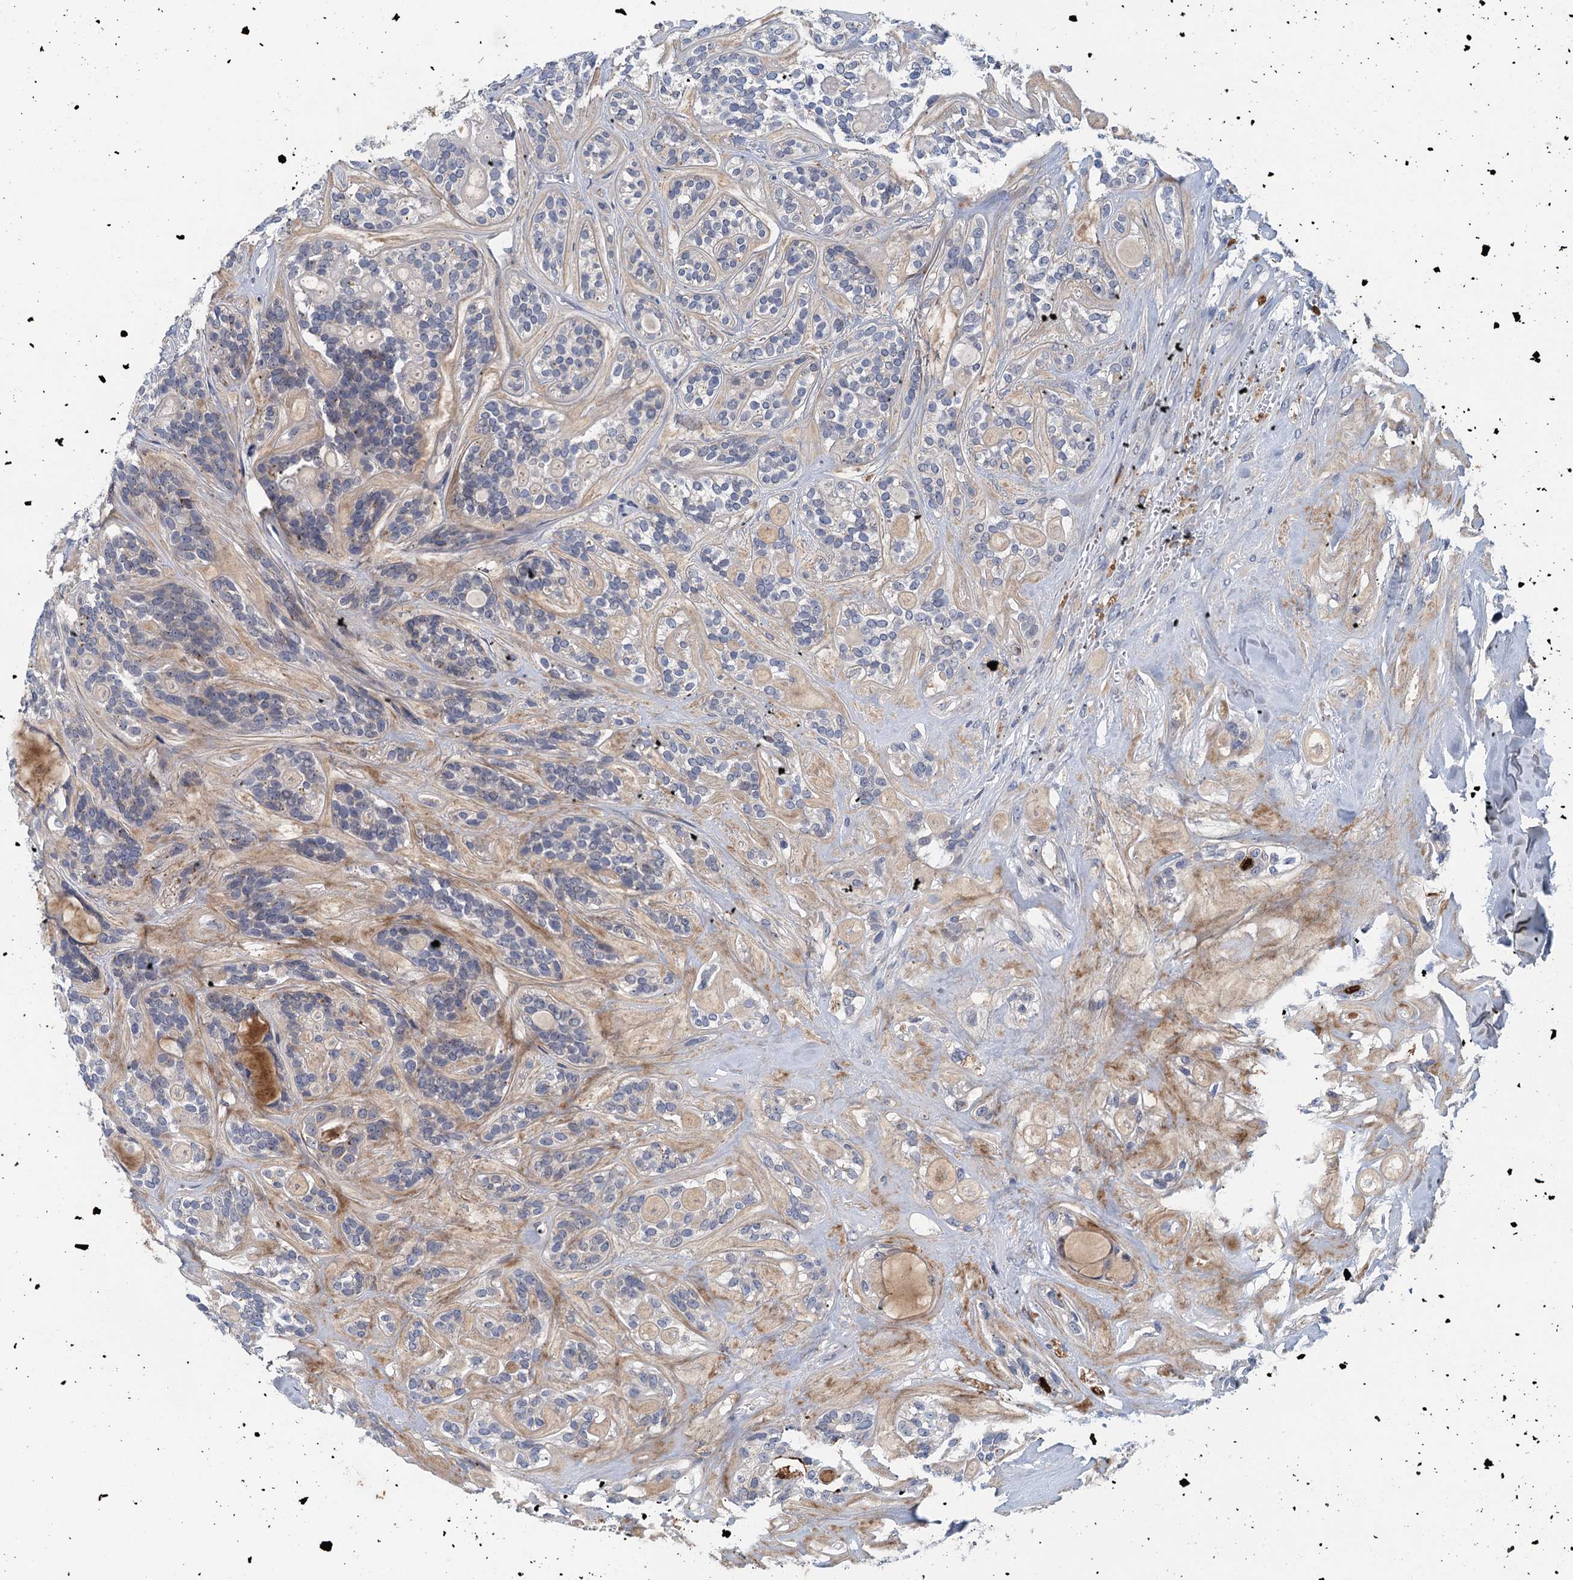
{"staining": {"intensity": "negative", "quantity": "none", "location": "none"}, "tissue": "head and neck cancer", "cell_type": "Tumor cells", "image_type": "cancer", "snomed": [{"axis": "morphology", "description": "Adenocarcinoma, NOS"}, {"axis": "topography", "description": "Head-Neck"}], "caption": "A histopathology image of head and neck cancer stained for a protein shows no brown staining in tumor cells.", "gene": "TPCN1", "patient": {"sex": "male", "age": 66}}